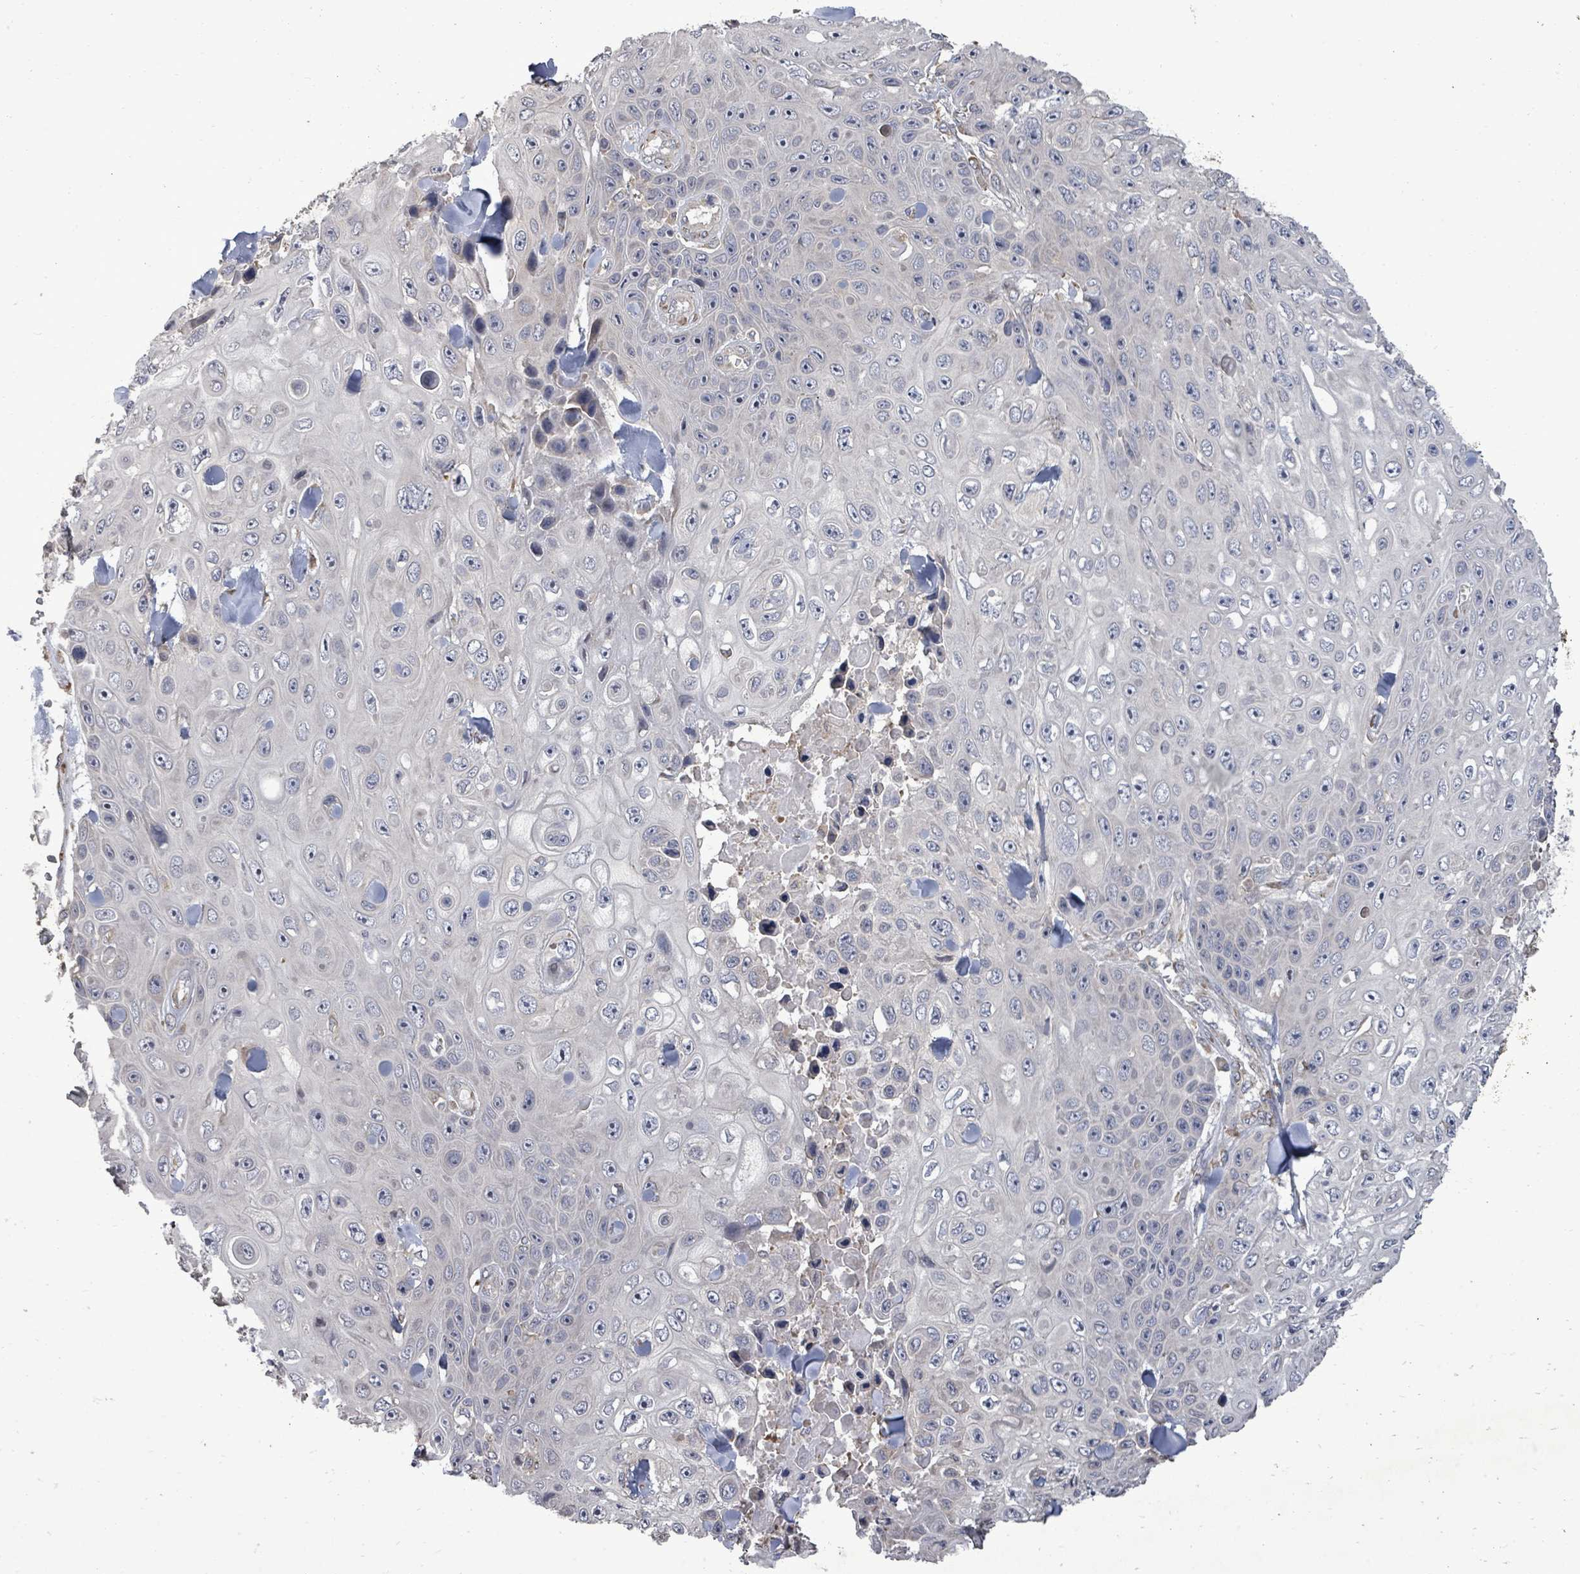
{"staining": {"intensity": "negative", "quantity": "none", "location": "none"}, "tissue": "skin cancer", "cell_type": "Tumor cells", "image_type": "cancer", "snomed": [{"axis": "morphology", "description": "Squamous cell carcinoma, NOS"}, {"axis": "topography", "description": "Skin"}], "caption": "This histopathology image is of skin cancer (squamous cell carcinoma) stained with immunohistochemistry (IHC) to label a protein in brown with the nuclei are counter-stained blue. There is no positivity in tumor cells.", "gene": "POMGNT2", "patient": {"sex": "male", "age": 82}}